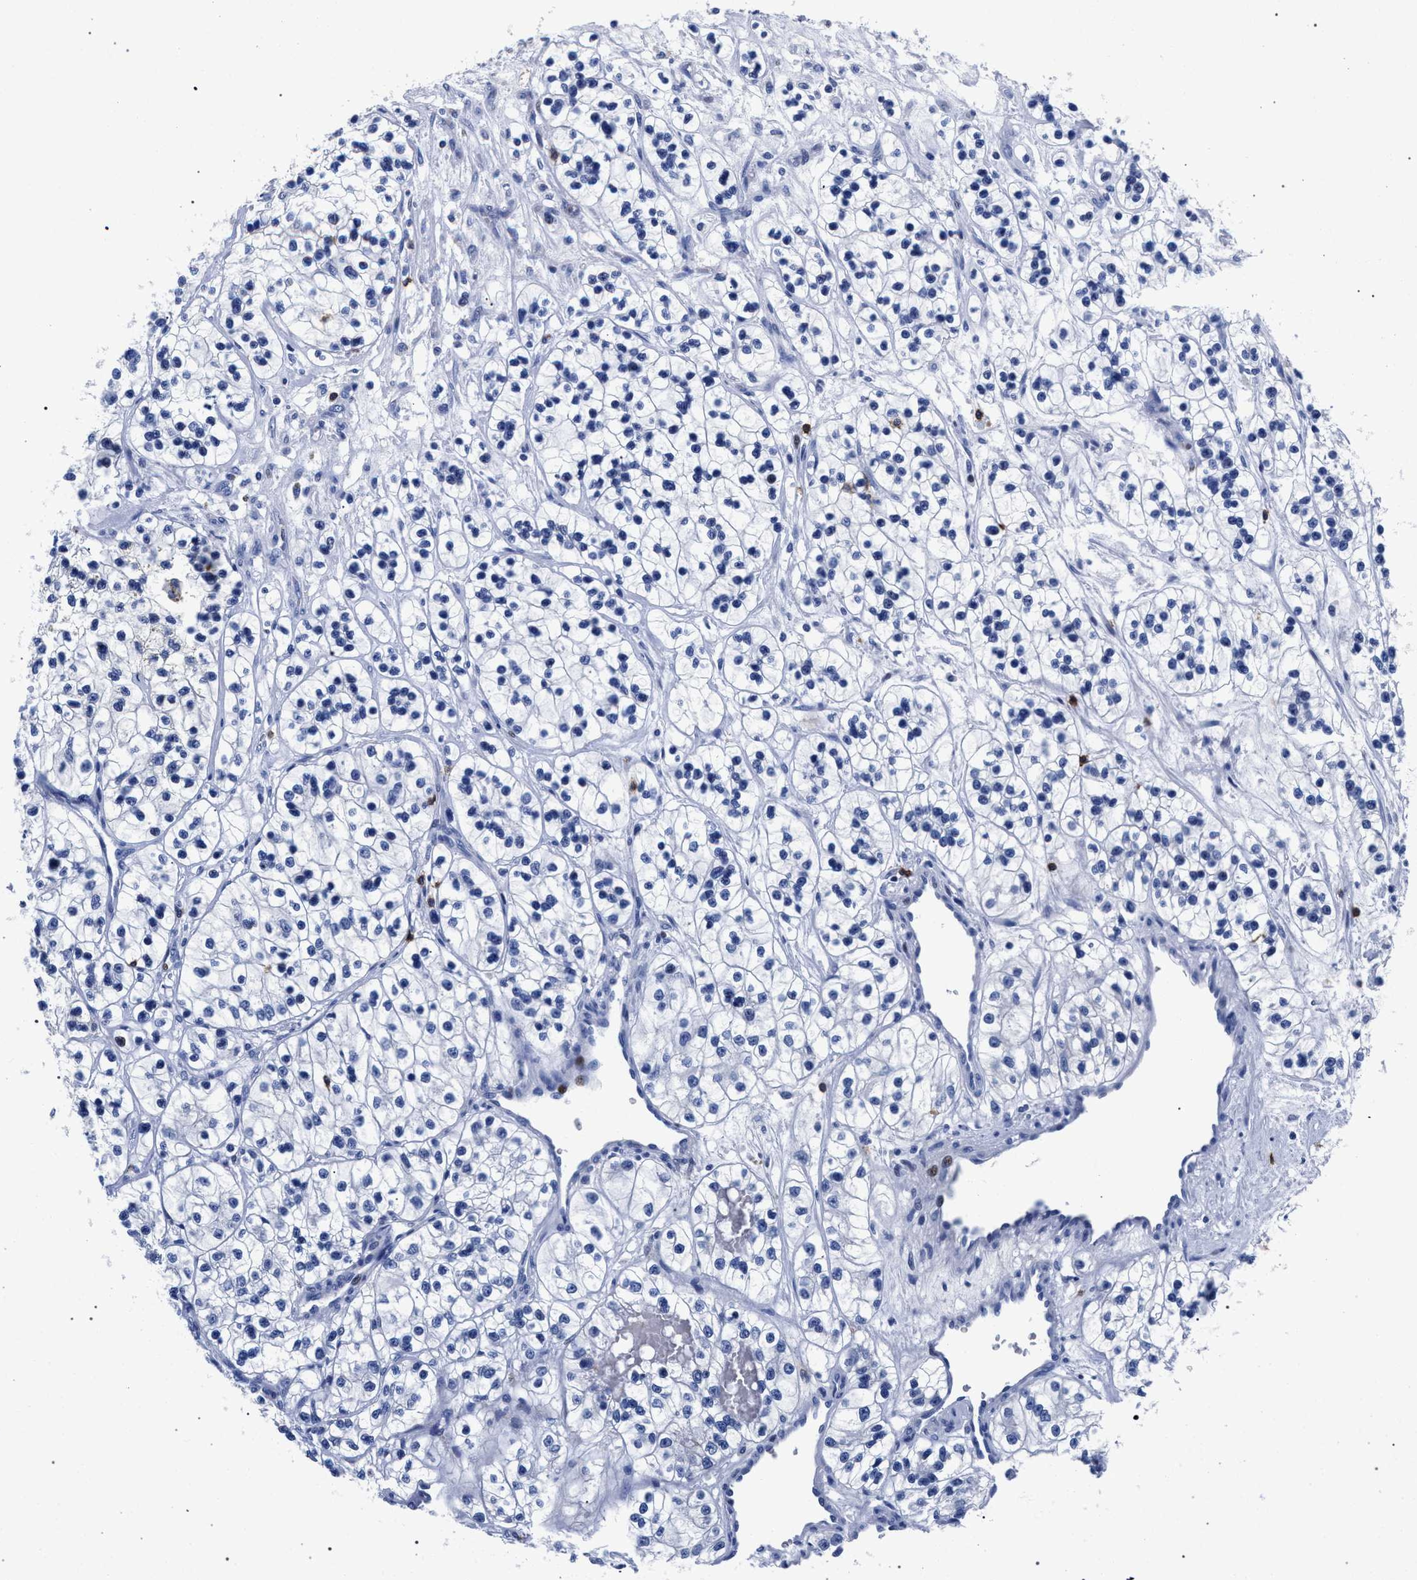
{"staining": {"intensity": "negative", "quantity": "none", "location": "none"}, "tissue": "renal cancer", "cell_type": "Tumor cells", "image_type": "cancer", "snomed": [{"axis": "morphology", "description": "Adenocarcinoma, NOS"}, {"axis": "topography", "description": "Kidney"}], "caption": "Tumor cells are negative for protein expression in human renal cancer. (Stains: DAB (3,3'-diaminobenzidine) immunohistochemistry with hematoxylin counter stain, Microscopy: brightfield microscopy at high magnification).", "gene": "KLRK1", "patient": {"sex": "female", "age": 57}}